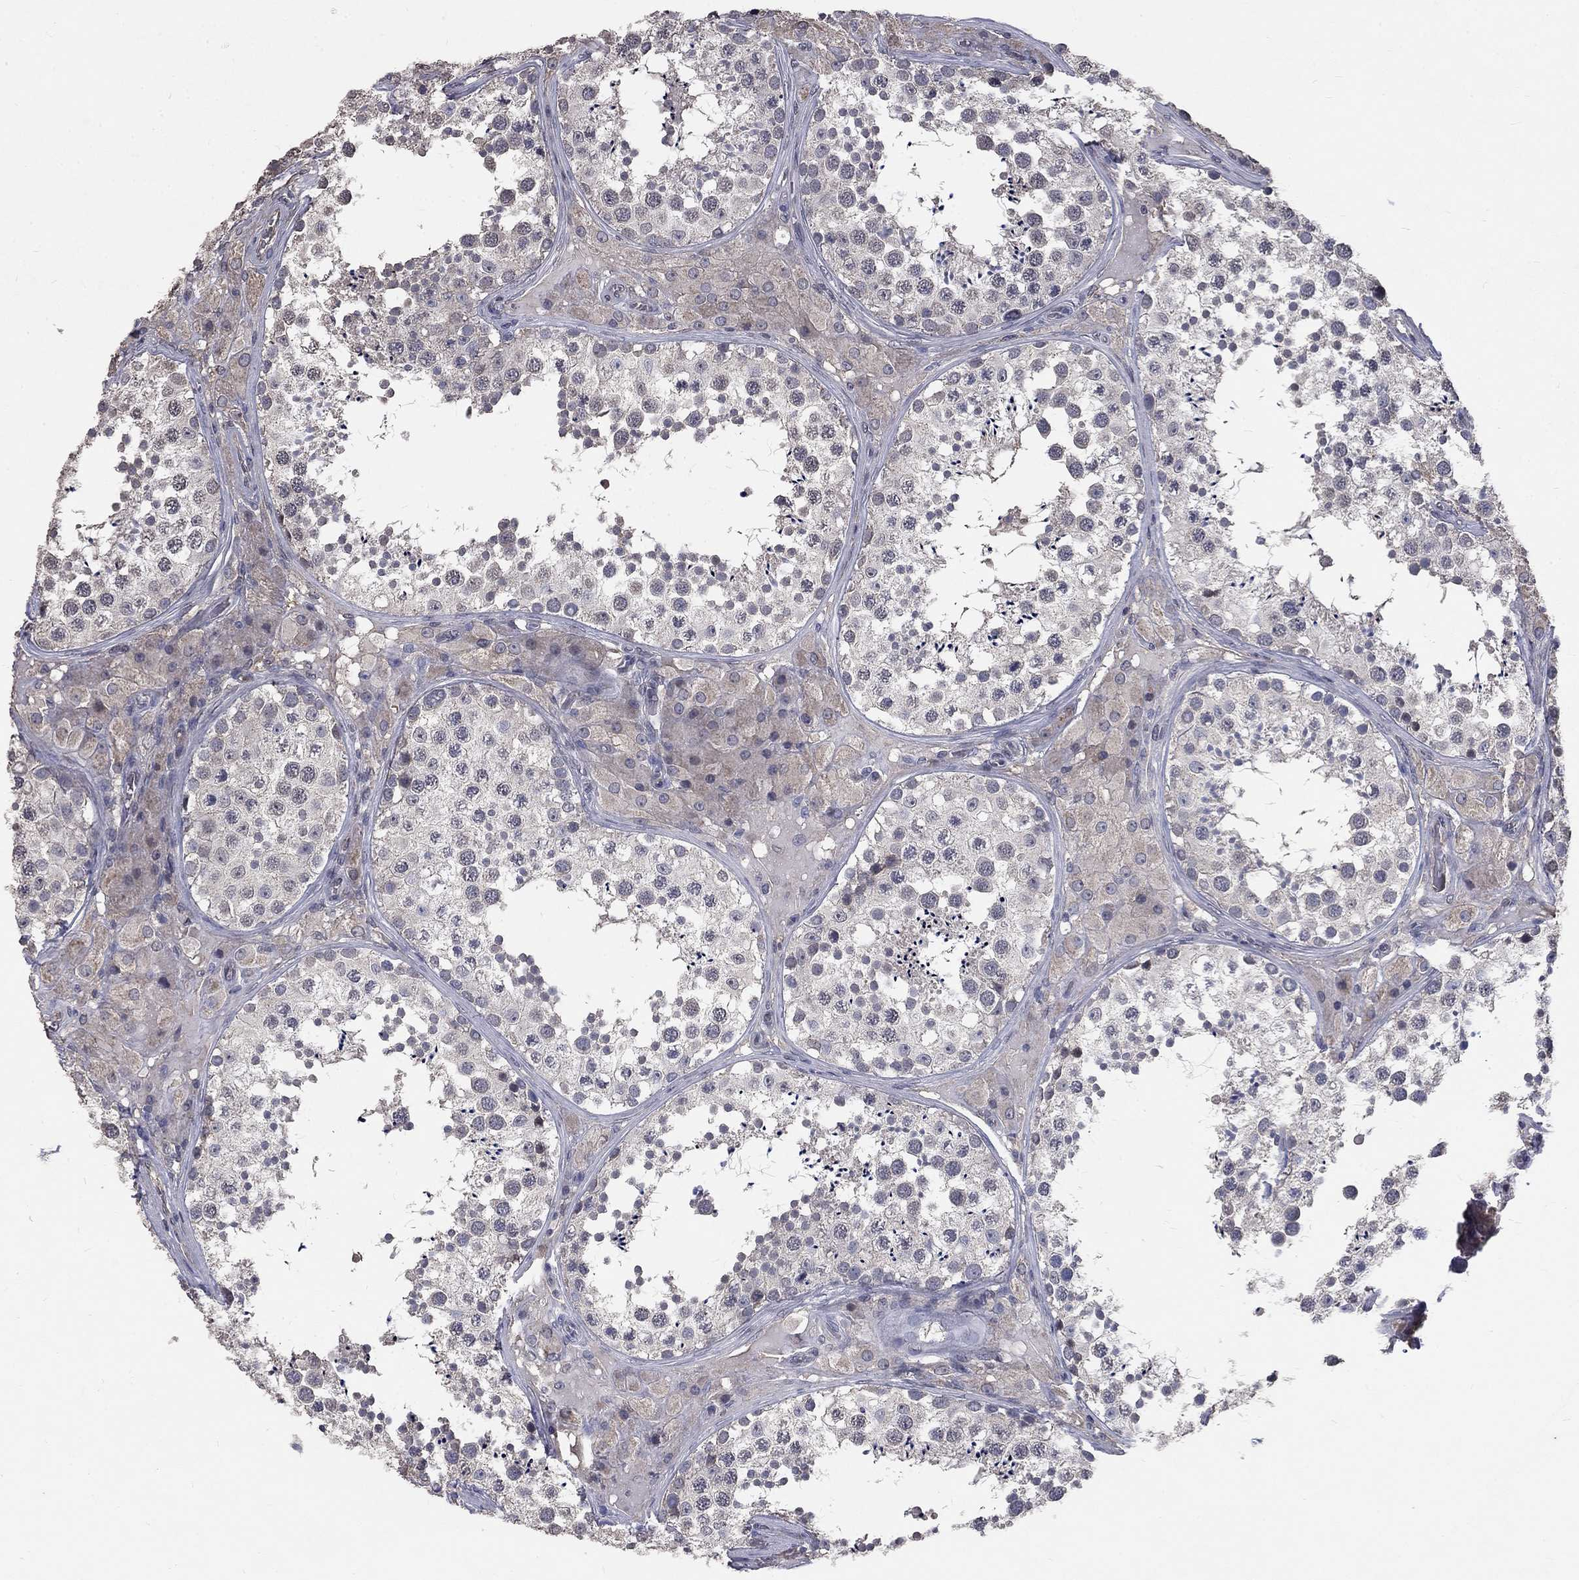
{"staining": {"intensity": "negative", "quantity": "none", "location": "none"}, "tissue": "testis", "cell_type": "Cells in seminiferous ducts", "image_type": "normal", "snomed": [{"axis": "morphology", "description": "Normal tissue, NOS"}, {"axis": "topography", "description": "Testis"}], "caption": "DAB immunohistochemical staining of benign testis shows no significant positivity in cells in seminiferous ducts.", "gene": "CHST5", "patient": {"sex": "male", "age": 34}}